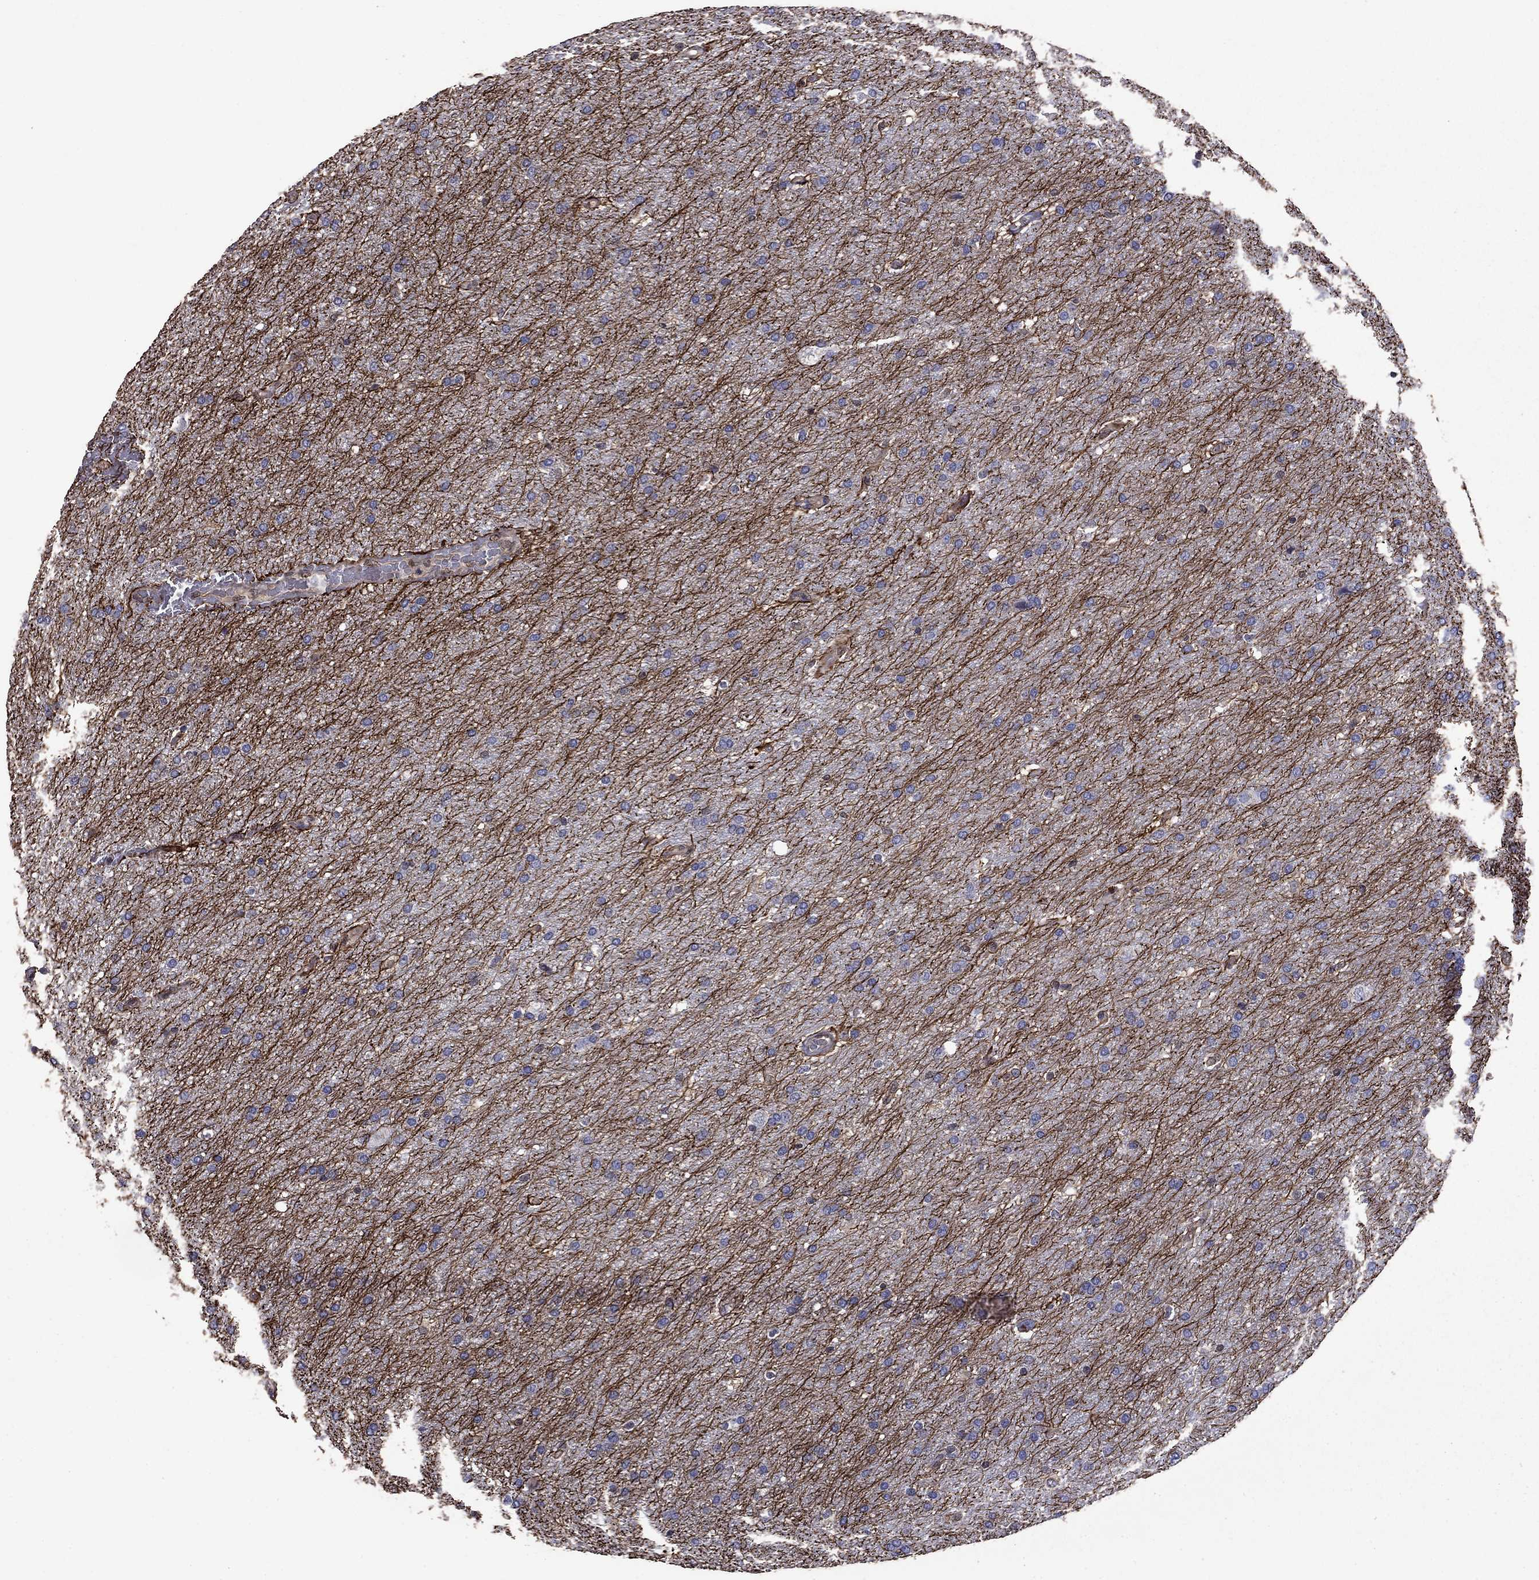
{"staining": {"intensity": "negative", "quantity": "none", "location": "none"}, "tissue": "glioma", "cell_type": "Tumor cells", "image_type": "cancer", "snomed": [{"axis": "morphology", "description": "Glioma, malignant, Low grade"}, {"axis": "topography", "description": "Brain"}], "caption": "Immunohistochemistry of human glioma shows no expression in tumor cells.", "gene": "APPBP2", "patient": {"sex": "female", "age": 37}}